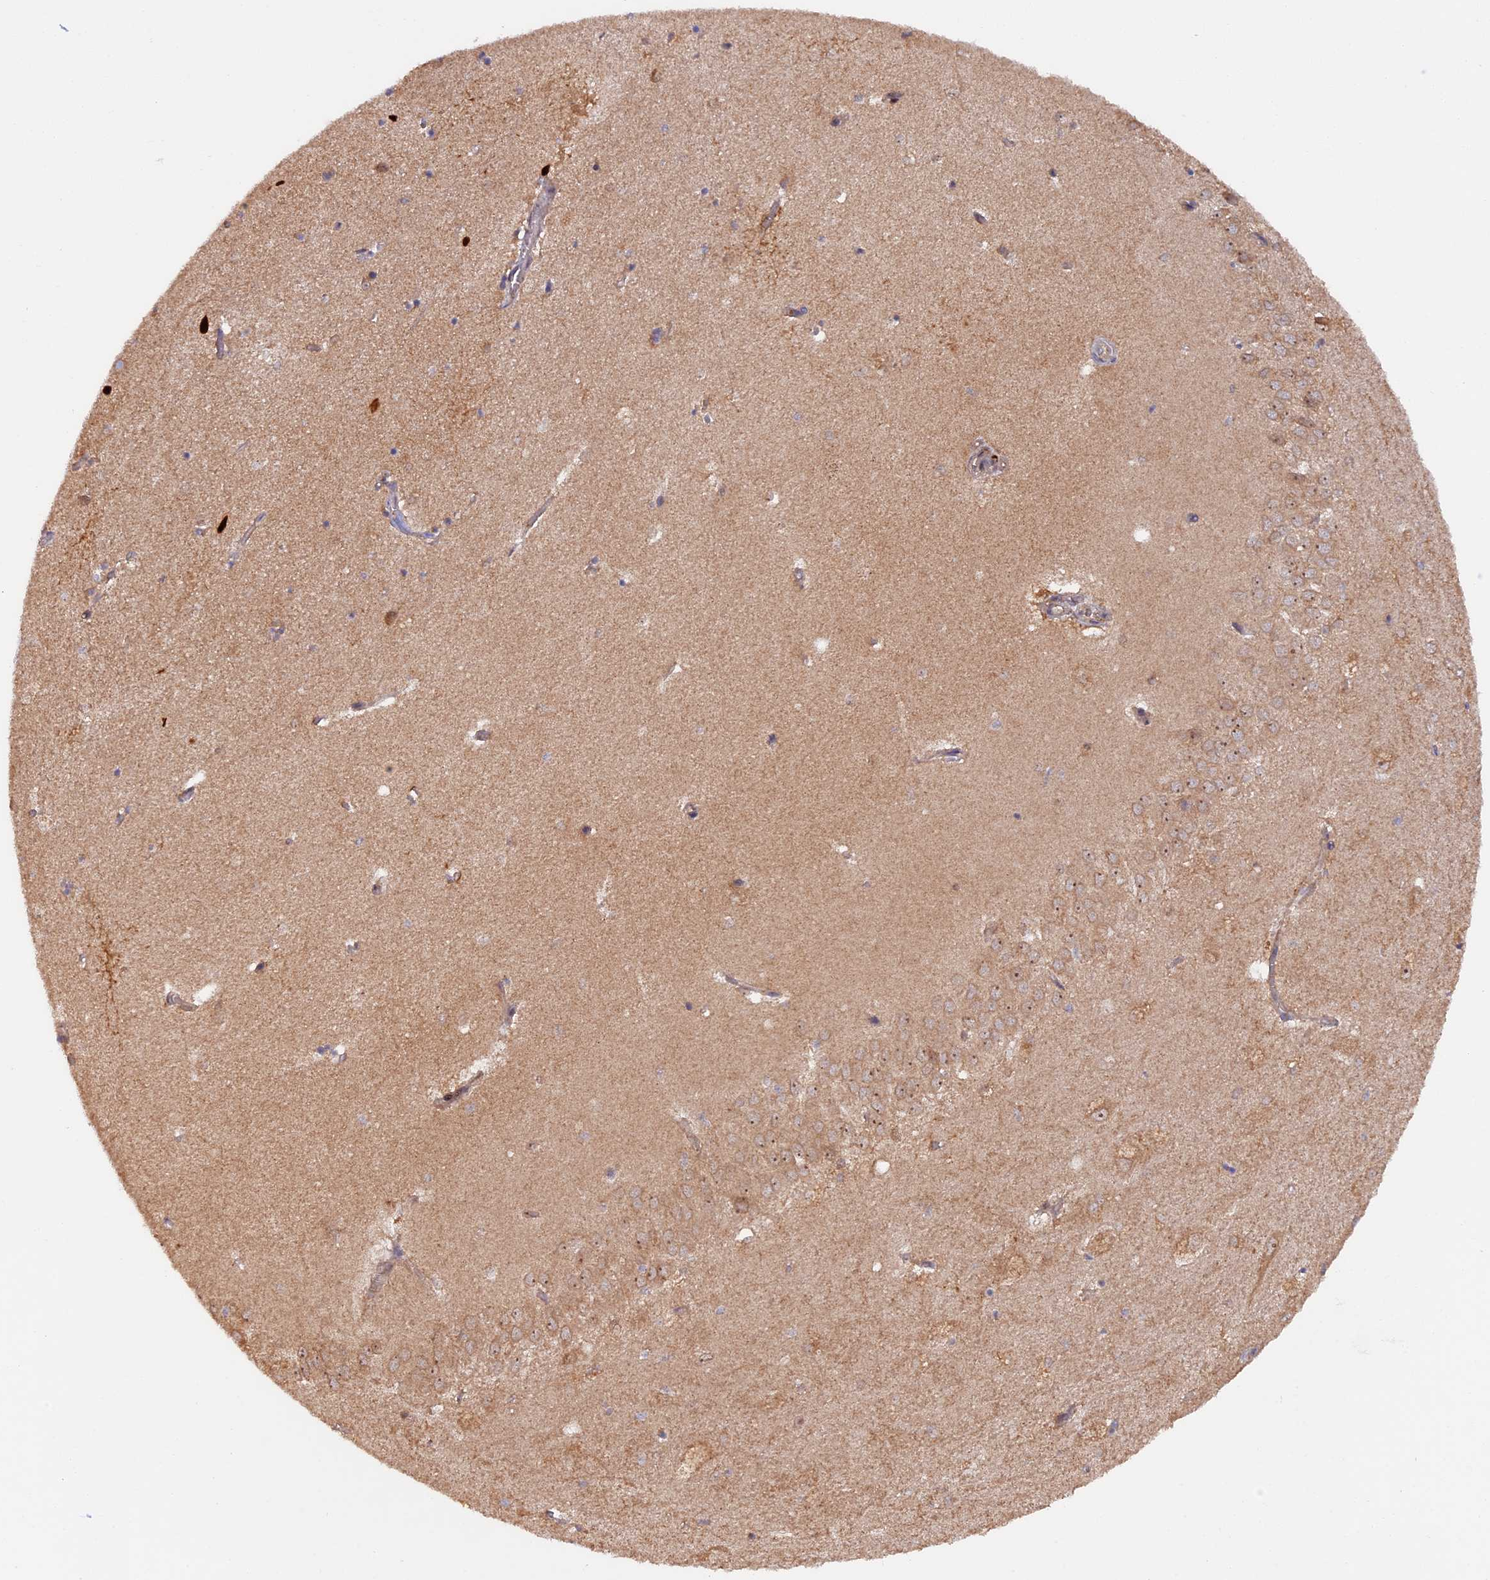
{"staining": {"intensity": "negative", "quantity": "none", "location": "none"}, "tissue": "hippocampus", "cell_type": "Glial cells", "image_type": "normal", "snomed": [{"axis": "morphology", "description": "Normal tissue, NOS"}, {"axis": "topography", "description": "Hippocampus"}], "caption": "Immunohistochemistry (IHC) photomicrograph of normal hippocampus stained for a protein (brown), which demonstrates no staining in glial cells. The staining was performed using DAB to visualize the protein expression in brown, while the nuclei were stained in blue with hematoxylin (Magnification: 20x).", "gene": "FERMT1", "patient": {"sex": "female", "age": 64}}